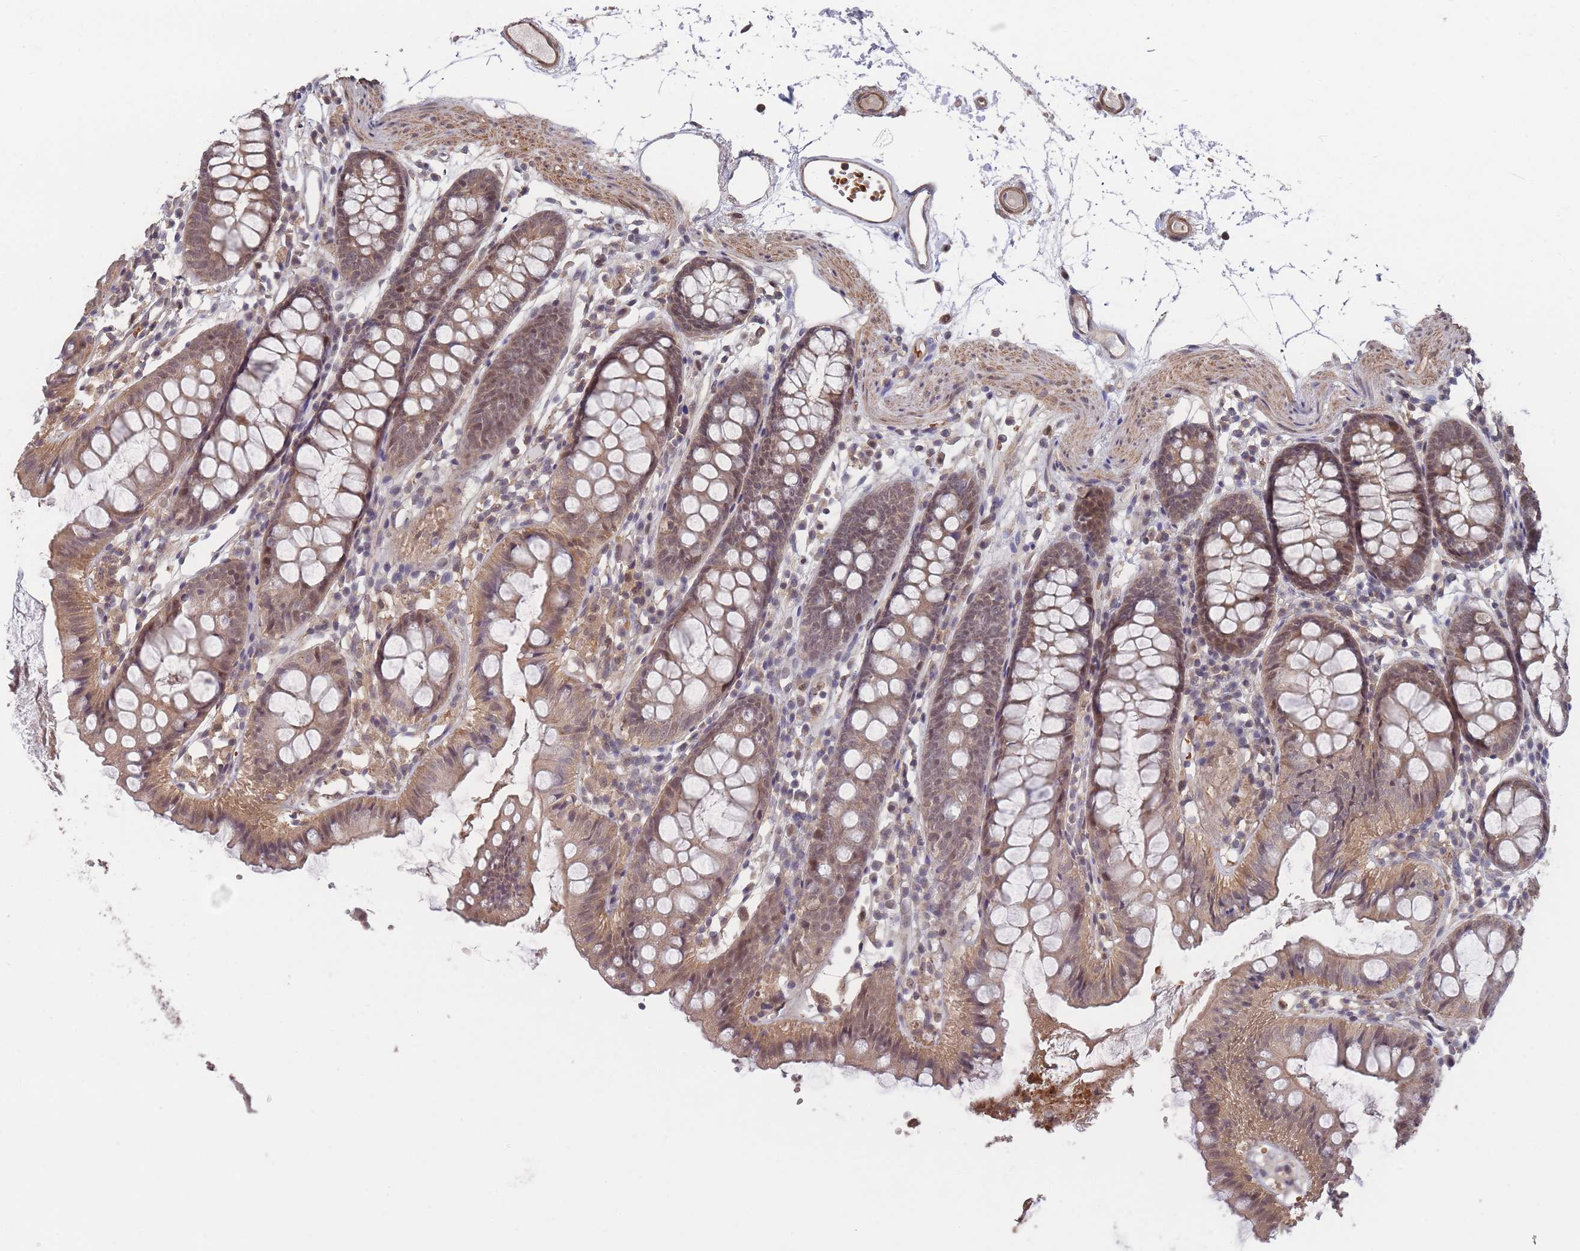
{"staining": {"intensity": "moderate", "quantity": ">75%", "location": "cytoplasmic/membranous"}, "tissue": "colon", "cell_type": "Endothelial cells", "image_type": "normal", "snomed": [{"axis": "morphology", "description": "Normal tissue, NOS"}, {"axis": "topography", "description": "Colon"}], "caption": "This histopathology image demonstrates immunohistochemistry (IHC) staining of normal colon, with medium moderate cytoplasmic/membranous expression in about >75% of endothelial cells.", "gene": "SF3B1", "patient": {"sex": "female", "age": 84}}